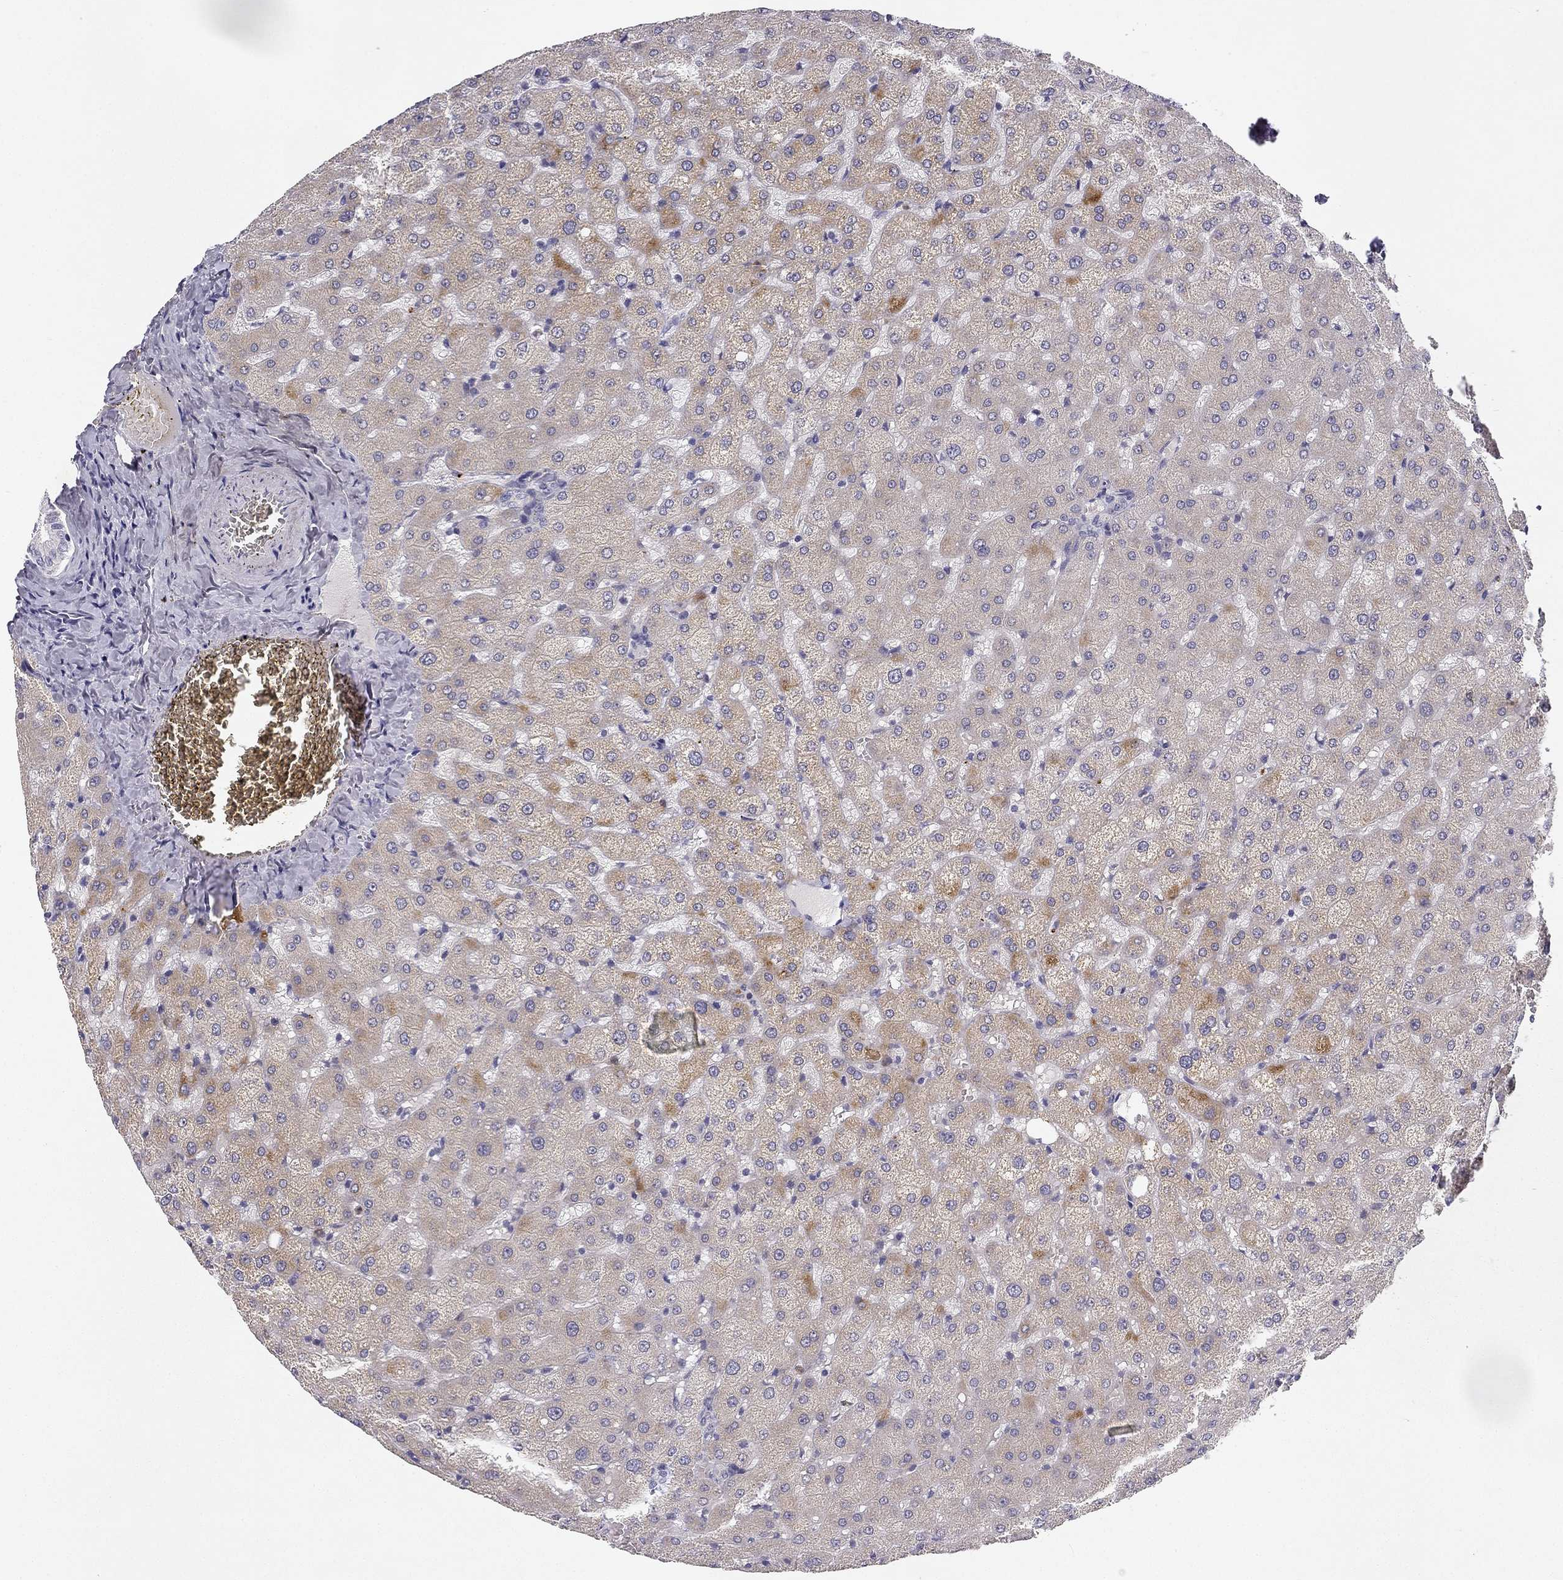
{"staining": {"intensity": "negative", "quantity": "none", "location": "none"}, "tissue": "liver", "cell_type": "Cholangiocytes", "image_type": "normal", "snomed": [{"axis": "morphology", "description": "Normal tissue, NOS"}, {"axis": "topography", "description": "Liver"}], "caption": "The IHC image has no significant staining in cholangiocytes of liver. The staining is performed using DAB (3,3'-diaminobenzidine) brown chromogen with nuclei counter-stained in using hematoxylin.", "gene": "SLC6A4", "patient": {"sex": "female", "age": 50}}